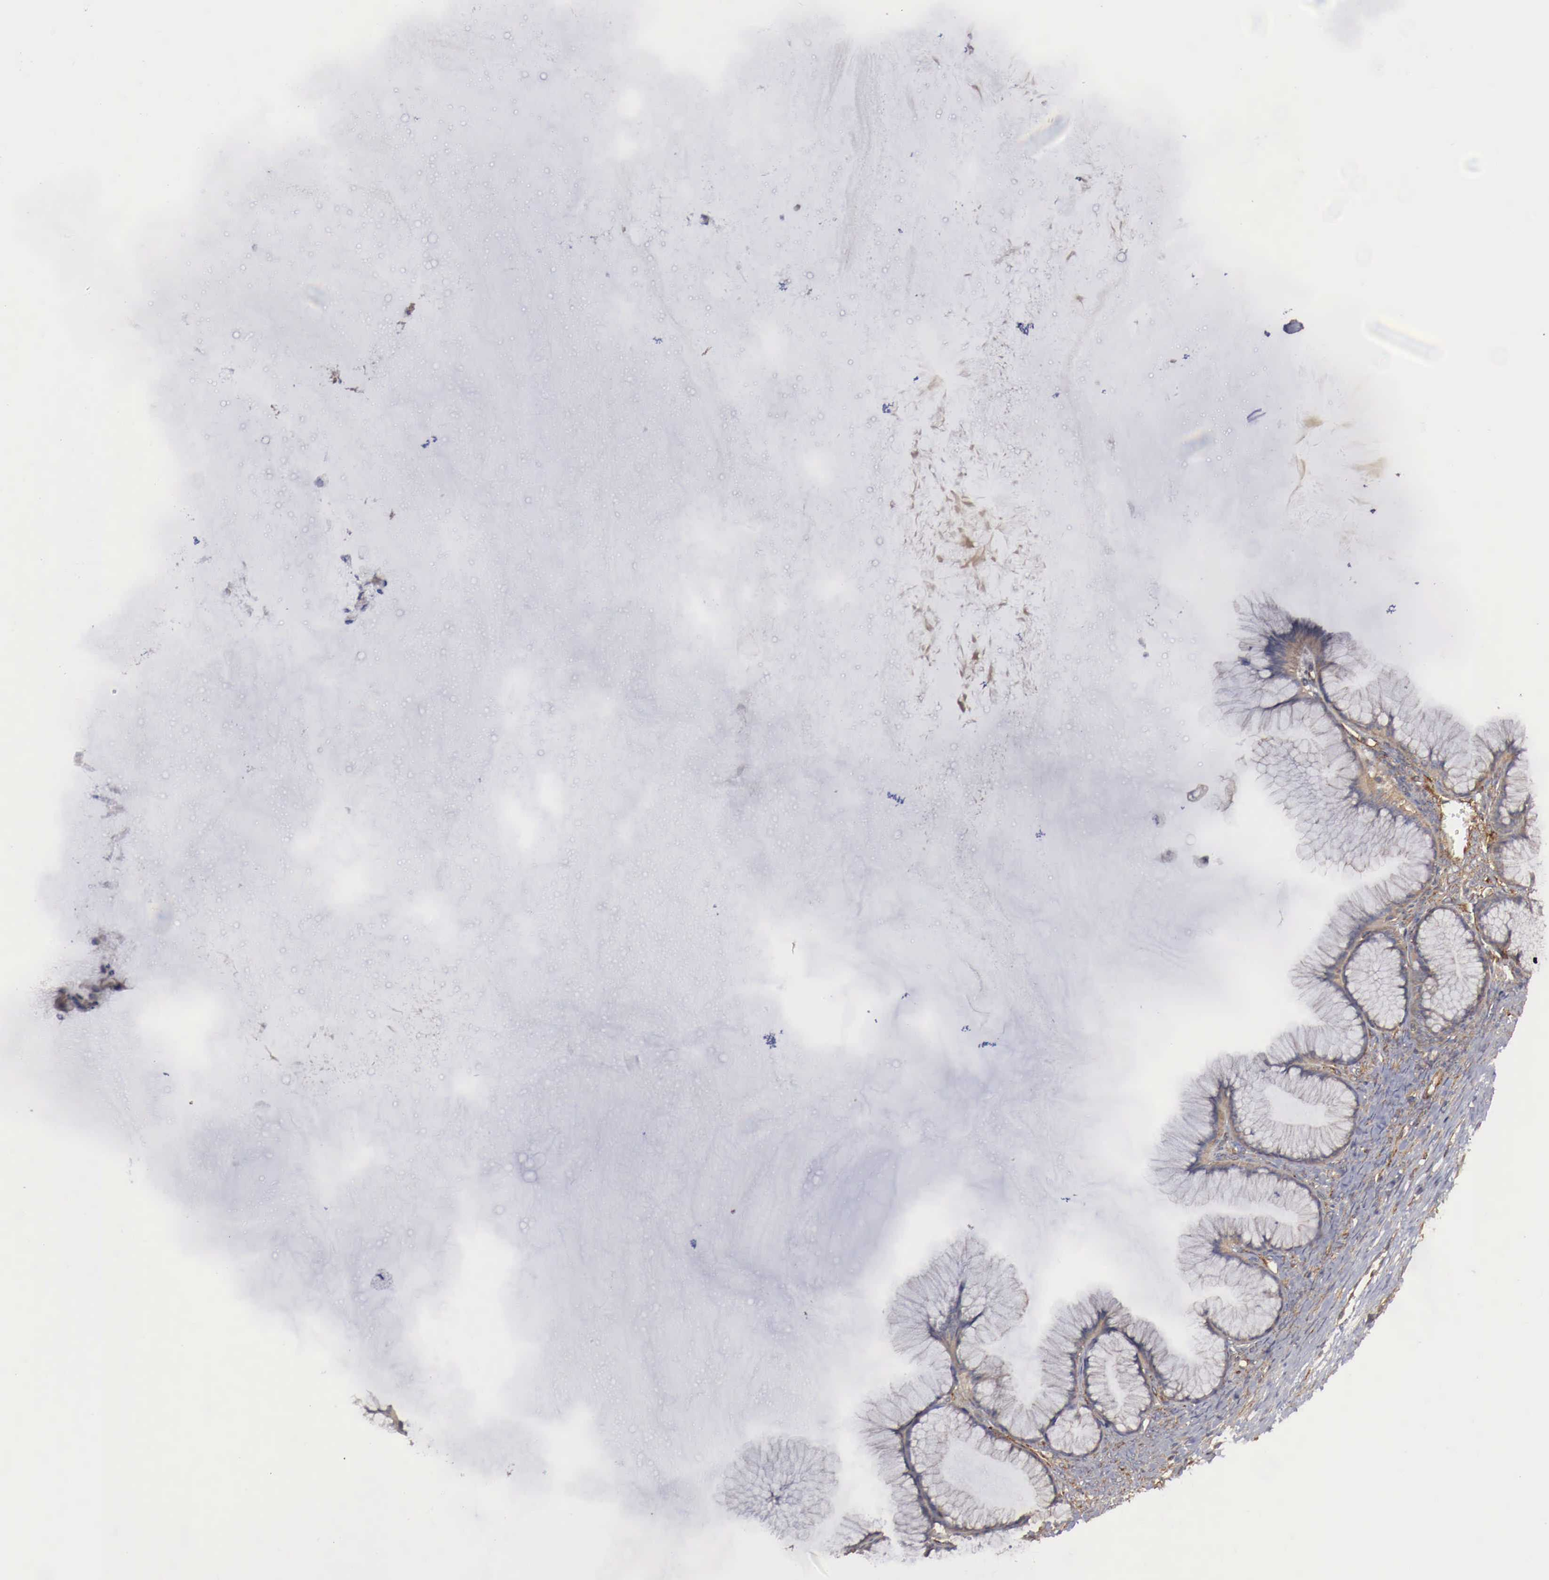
{"staining": {"intensity": "negative", "quantity": "none", "location": "none"}, "tissue": "ovarian cancer", "cell_type": "Tumor cells", "image_type": "cancer", "snomed": [{"axis": "morphology", "description": "Cystadenocarcinoma, mucinous, NOS"}, {"axis": "topography", "description": "Ovary"}], "caption": "An immunohistochemistry (IHC) photomicrograph of ovarian mucinous cystadenocarcinoma is shown. There is no staining in tumor cells of ovarian mucinous cystadenocarcinoma.", "gene": "ARMCX4", "patient": {"sex": "female", "age": 41}}